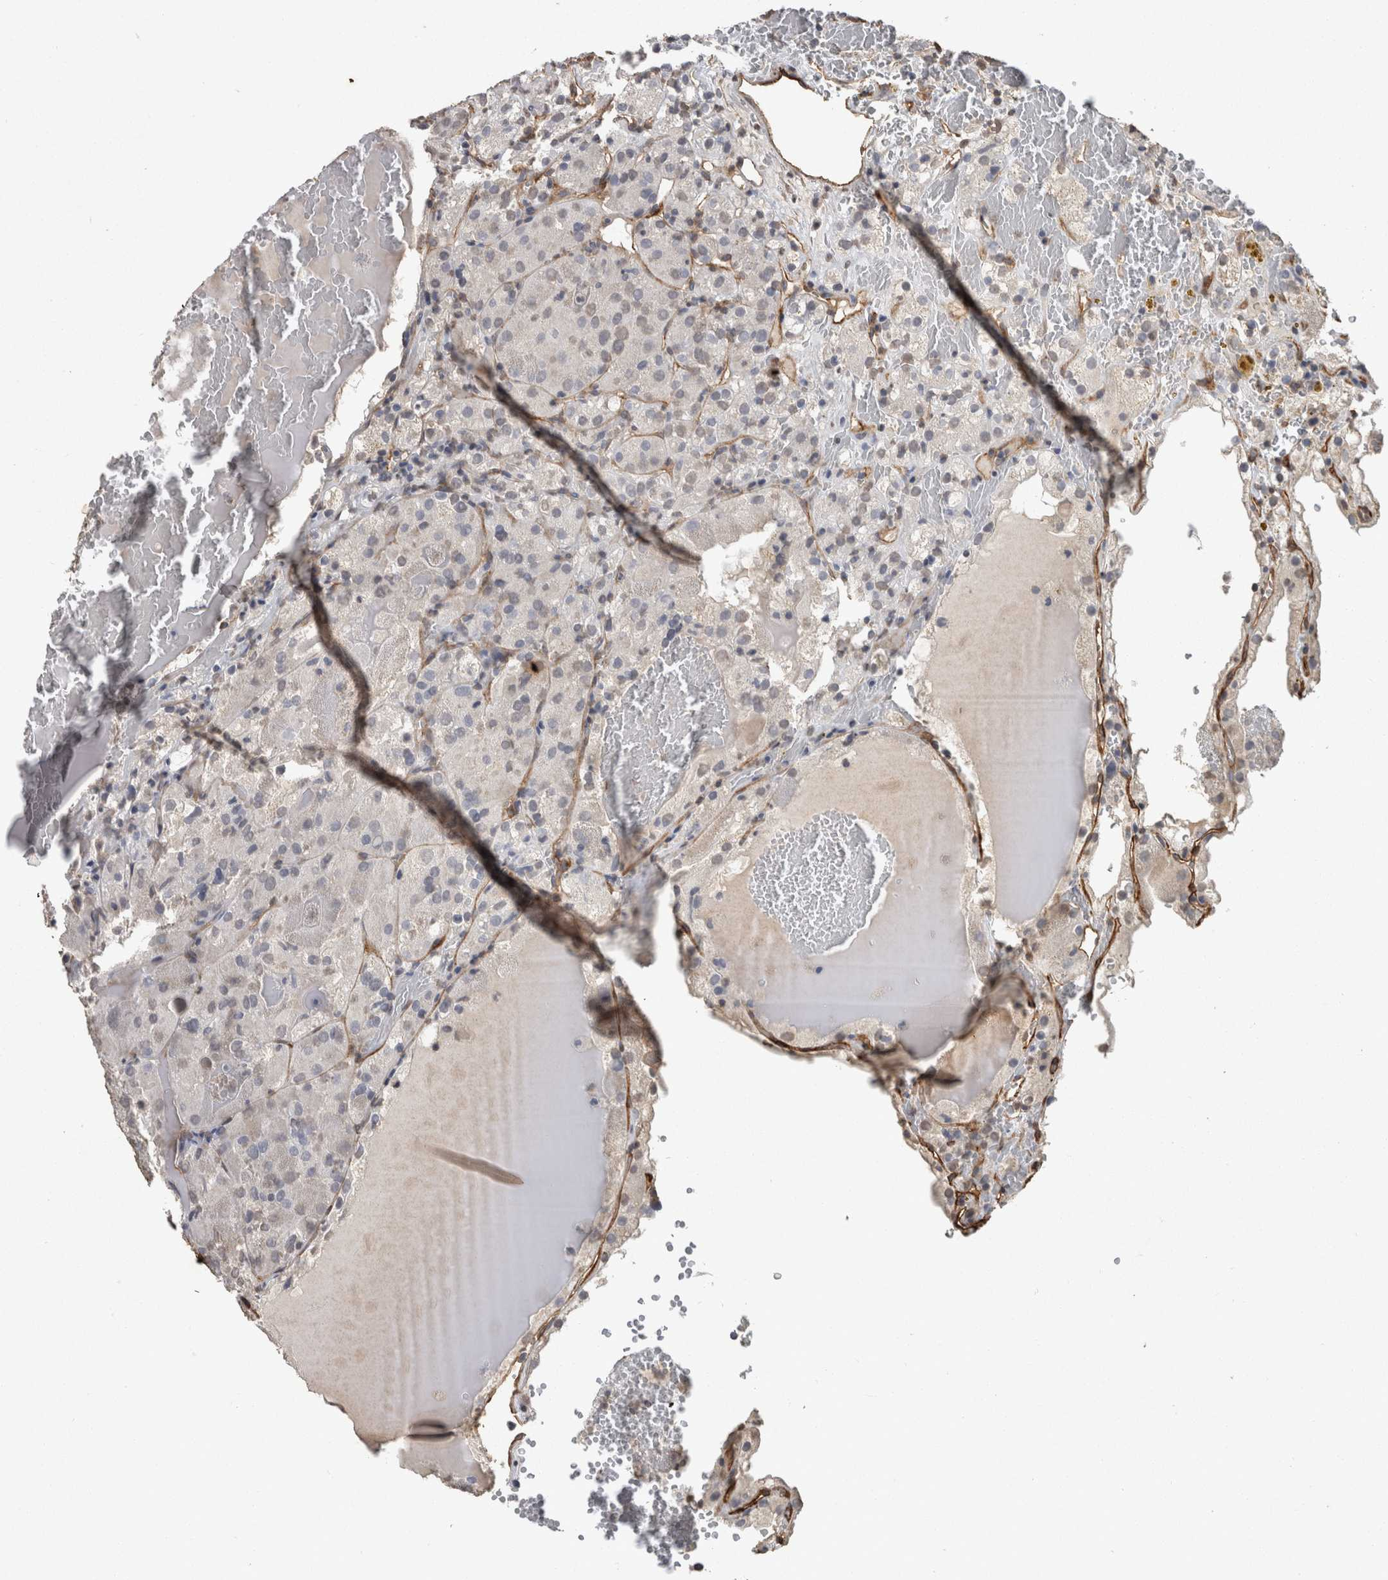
{"staining": {"intensity": "negative", "quantity": "none", "location": "none"}, "tissue": "renal cancer", "cell_type": "Tumor cells", "image_type": "cancer", "snomed": [{"axis": "morphology", "description": "Normal tissue, NOS"}, {"axis": "morphology", "description": "Adenocarcinoma, NOS"}, {"axis": "topography", "description": "Kidney"}], "caption": "Tumor cells show no significant positivity in renal cancer. The staining was performed using DAB (3,3'-diaminobenzidine) to visualize the protein expression in brown, while the nuclei were stained in blue with hematoxylin (Magnification: 20x).", "gene": "RECK", "patient": {"sex": "male", "age": 61}}